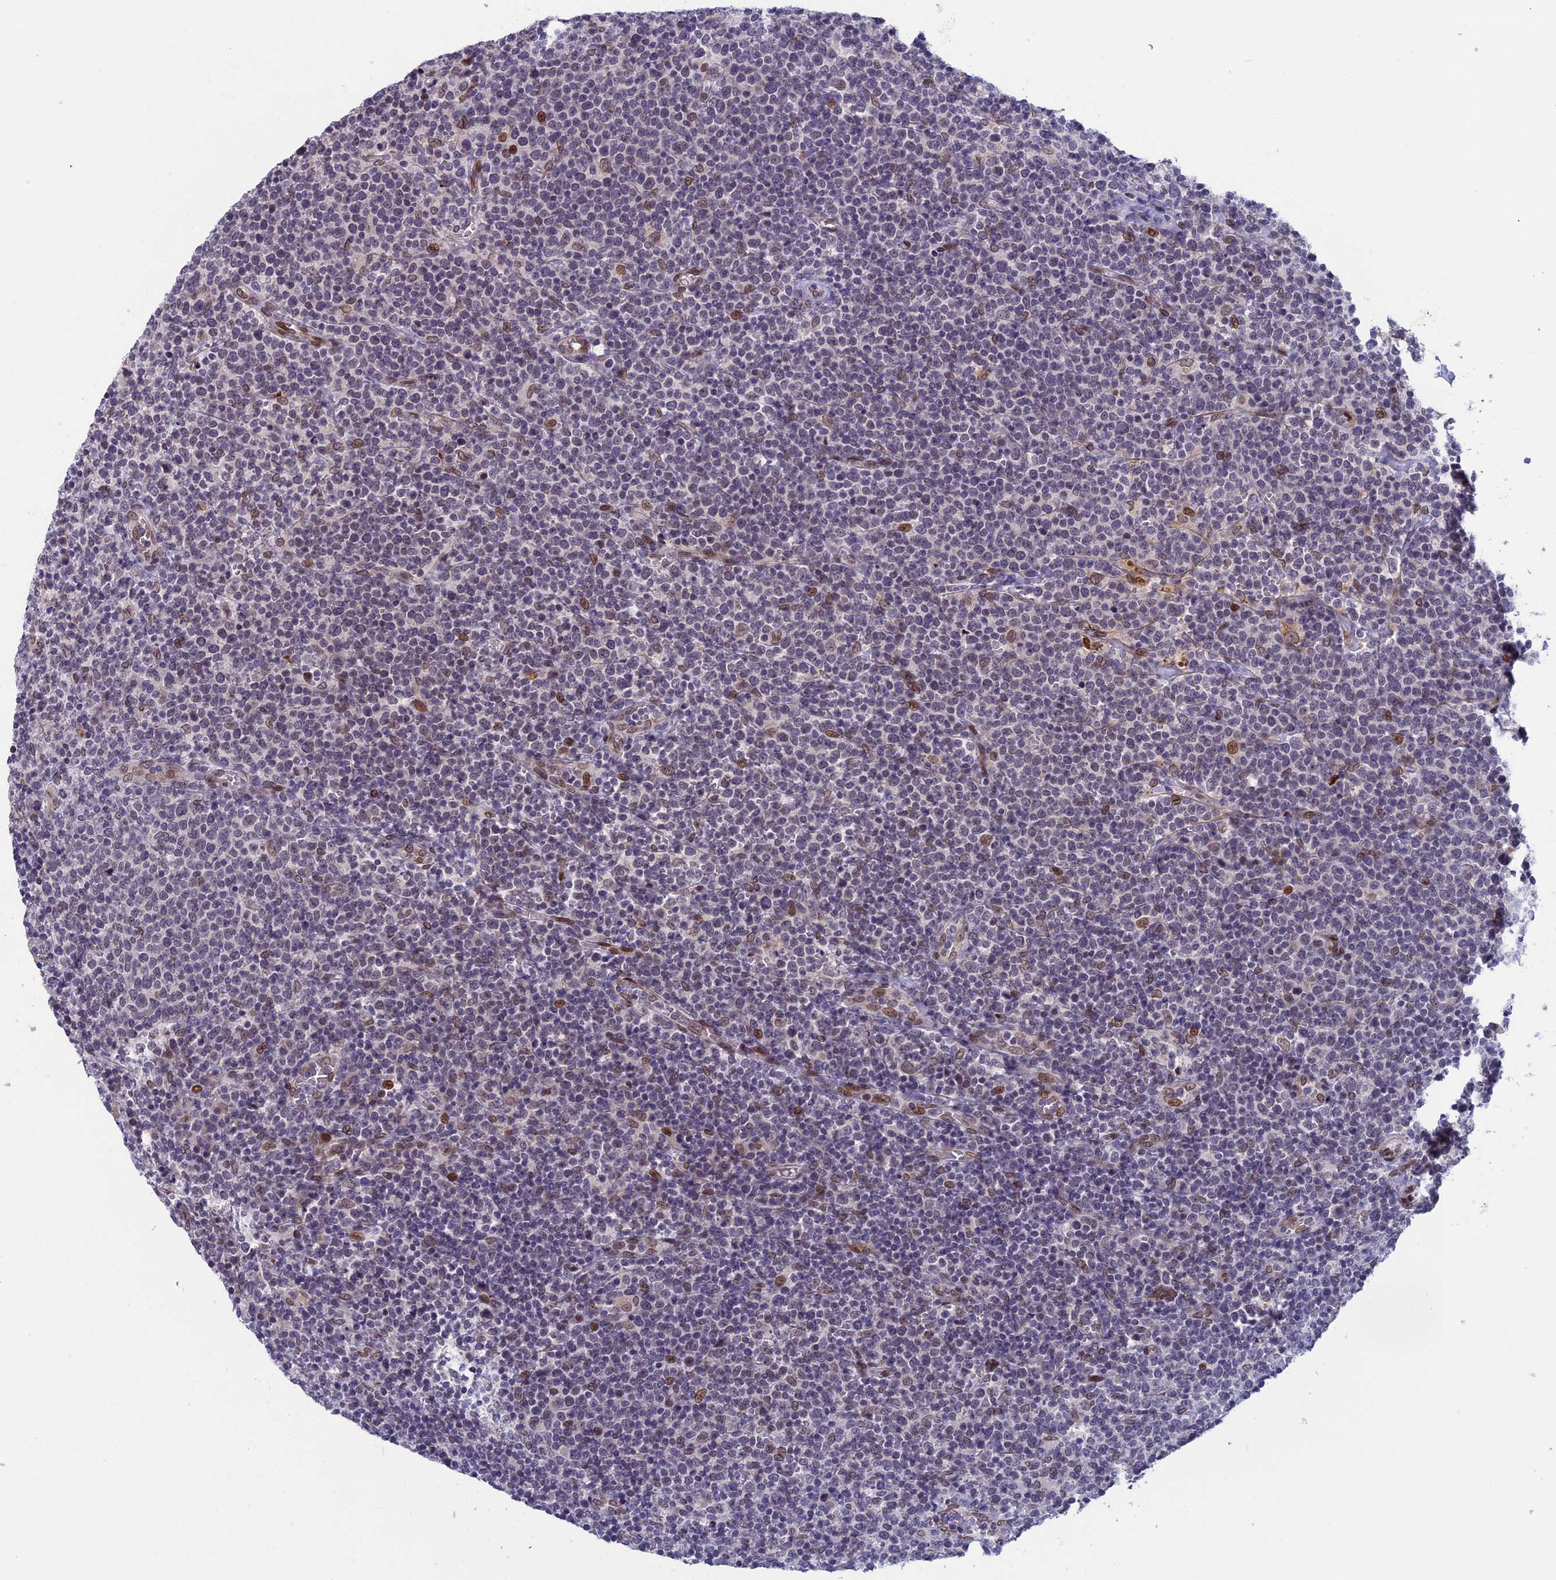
{"staining": {"intensity": "negative", "quantity": "none", "location": "none"}, "tissue": "lymphoma", "cell_type": "Tumor cells", "image_type": "cancer", "snomed": [{"axis": "morphology", "description": "Malignant lymphoma, non-Hodgkin's type, High grade"}, {"axis": "topography", "description": "Lymph node"}], "caption": "Immunohistochemistry image of human malignant lymphoma, non-Hodgkin's type (high-grade) stained for a protein (brown), which exhibits no expression in tumor cells. (DAB IHC, high magnification).", "gene": "GPSM1", "patient": {"sex": "male", "age": 61}}